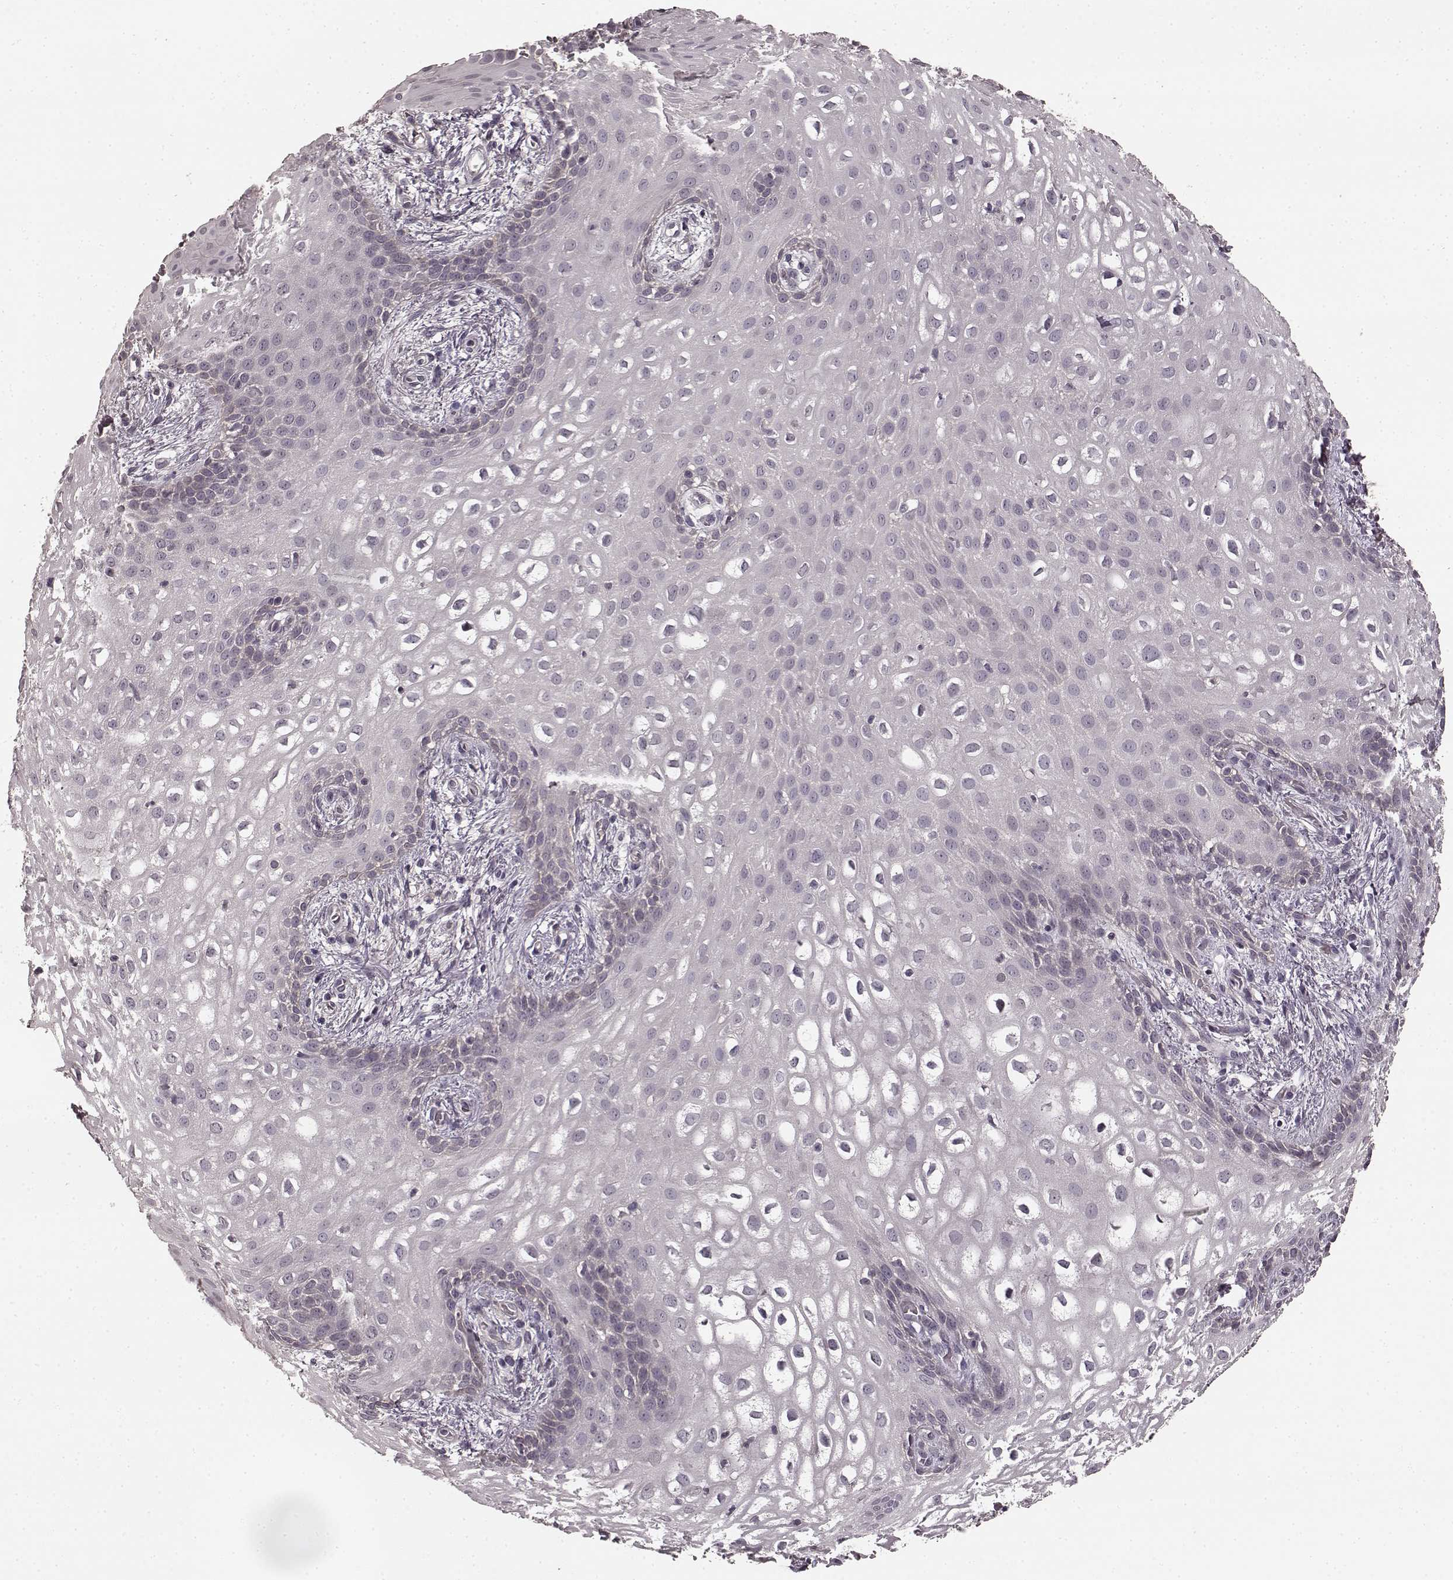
{"staining": {"intensity": "negative", "quantity": "none", "location": "none"}, "tissue": "skin", "cell_type": "Epidermal cells", "image_type": "normal", "snomed": [{"axis": "morphology", "description": "Normal tissue, NOS"}, {"axis": "topography", "description": "Anal"}], "caption": "IHC of unremarkable skin exhibits no expression in epidermal cells.", "gene": "PRKCE", "patient": {"sex": "female", "age": 46}}